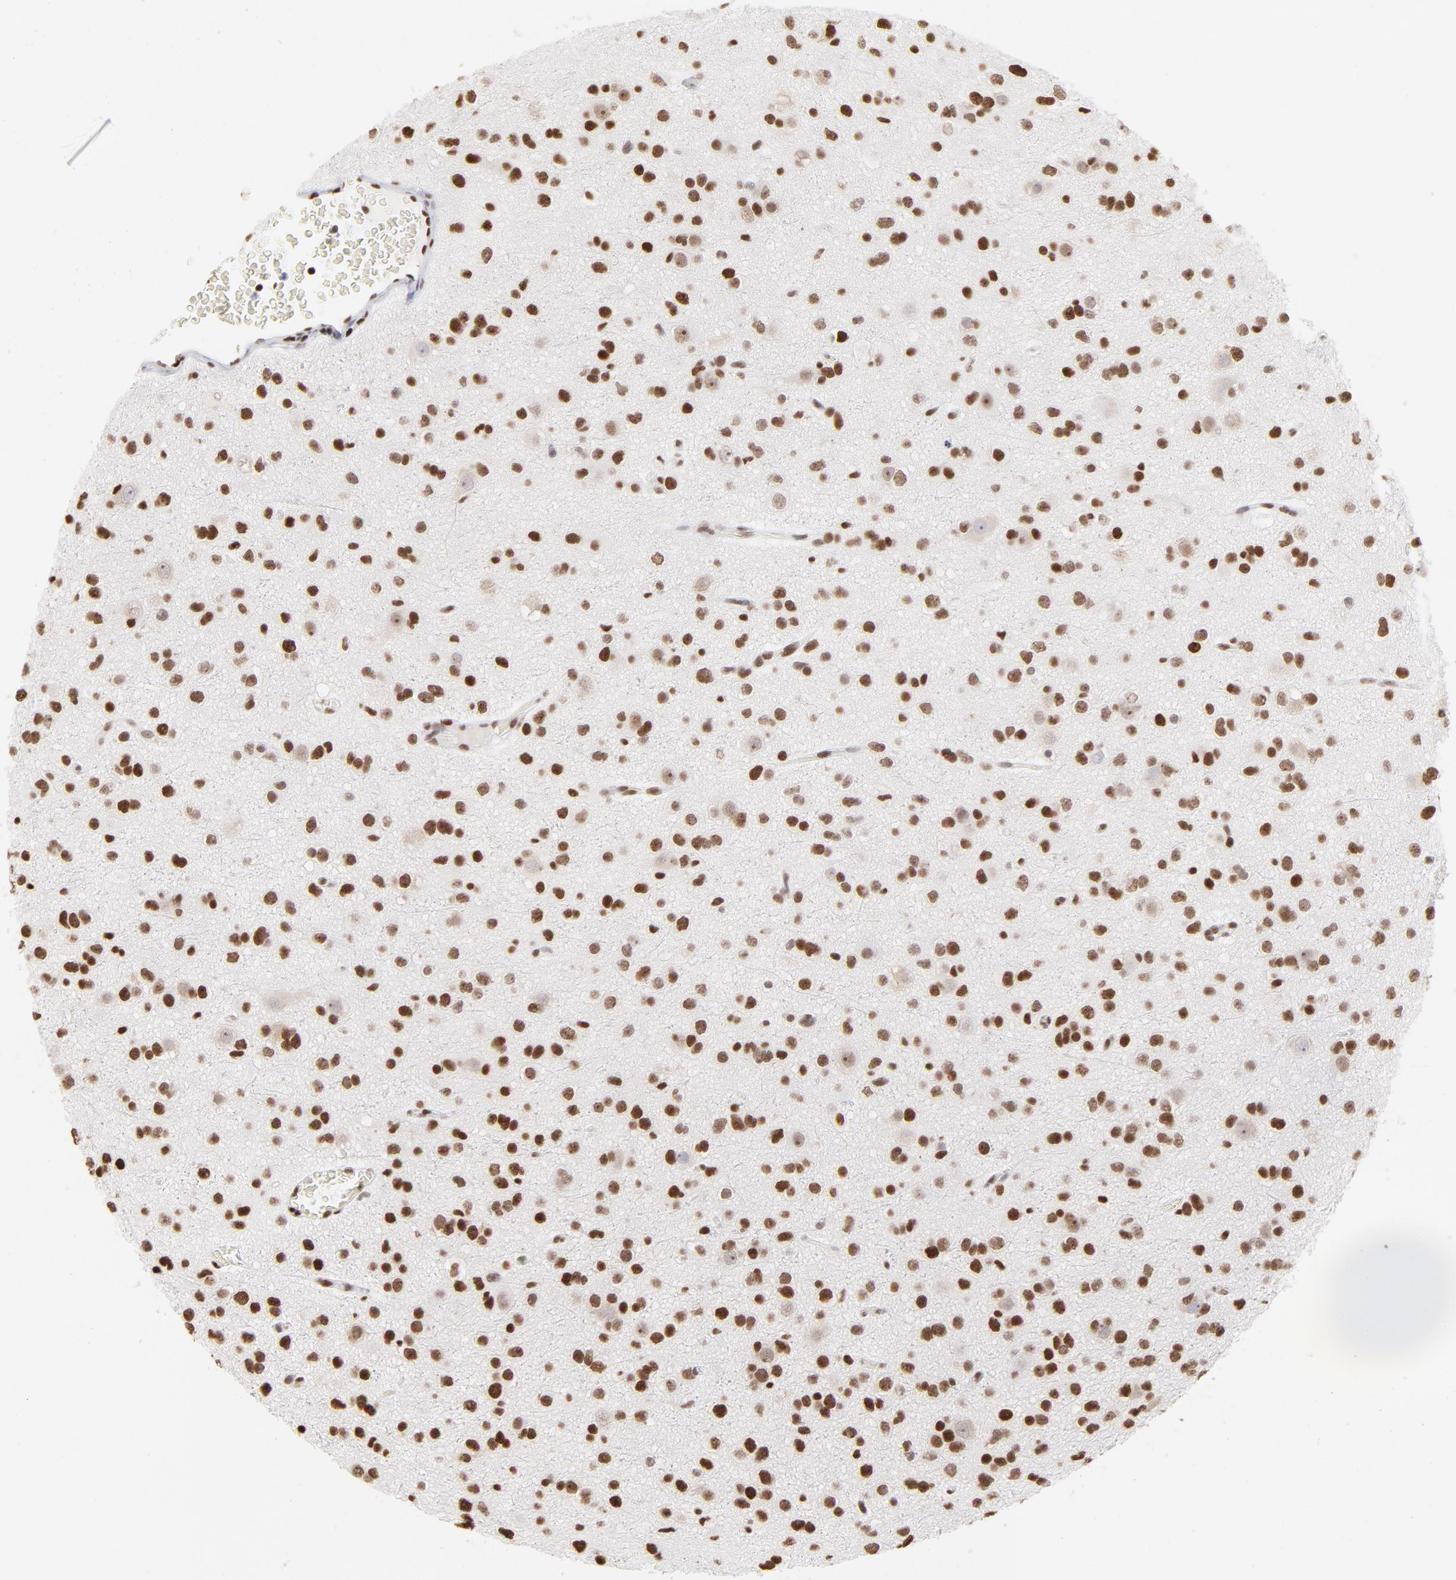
{"staining": {"intensity": "strong", "quantity": ">75%", "location": "nuclear"}, "tissue": "glioma", "cell_type": "Tumor cells", "image_type": "cancer", "snomed": [{"axis": "morphology", "description": "Glioma, malignant, Low grade"}, {"axis": "topography", "description": "Brain"}], "caption": "Protein expression analysis of human malignant glioma (low-grade) reveals strong nuclear positivity in approximately >75% of tumor cells.", "gene": "PARP1", "patient": {"sex": "male", "age": 42}}